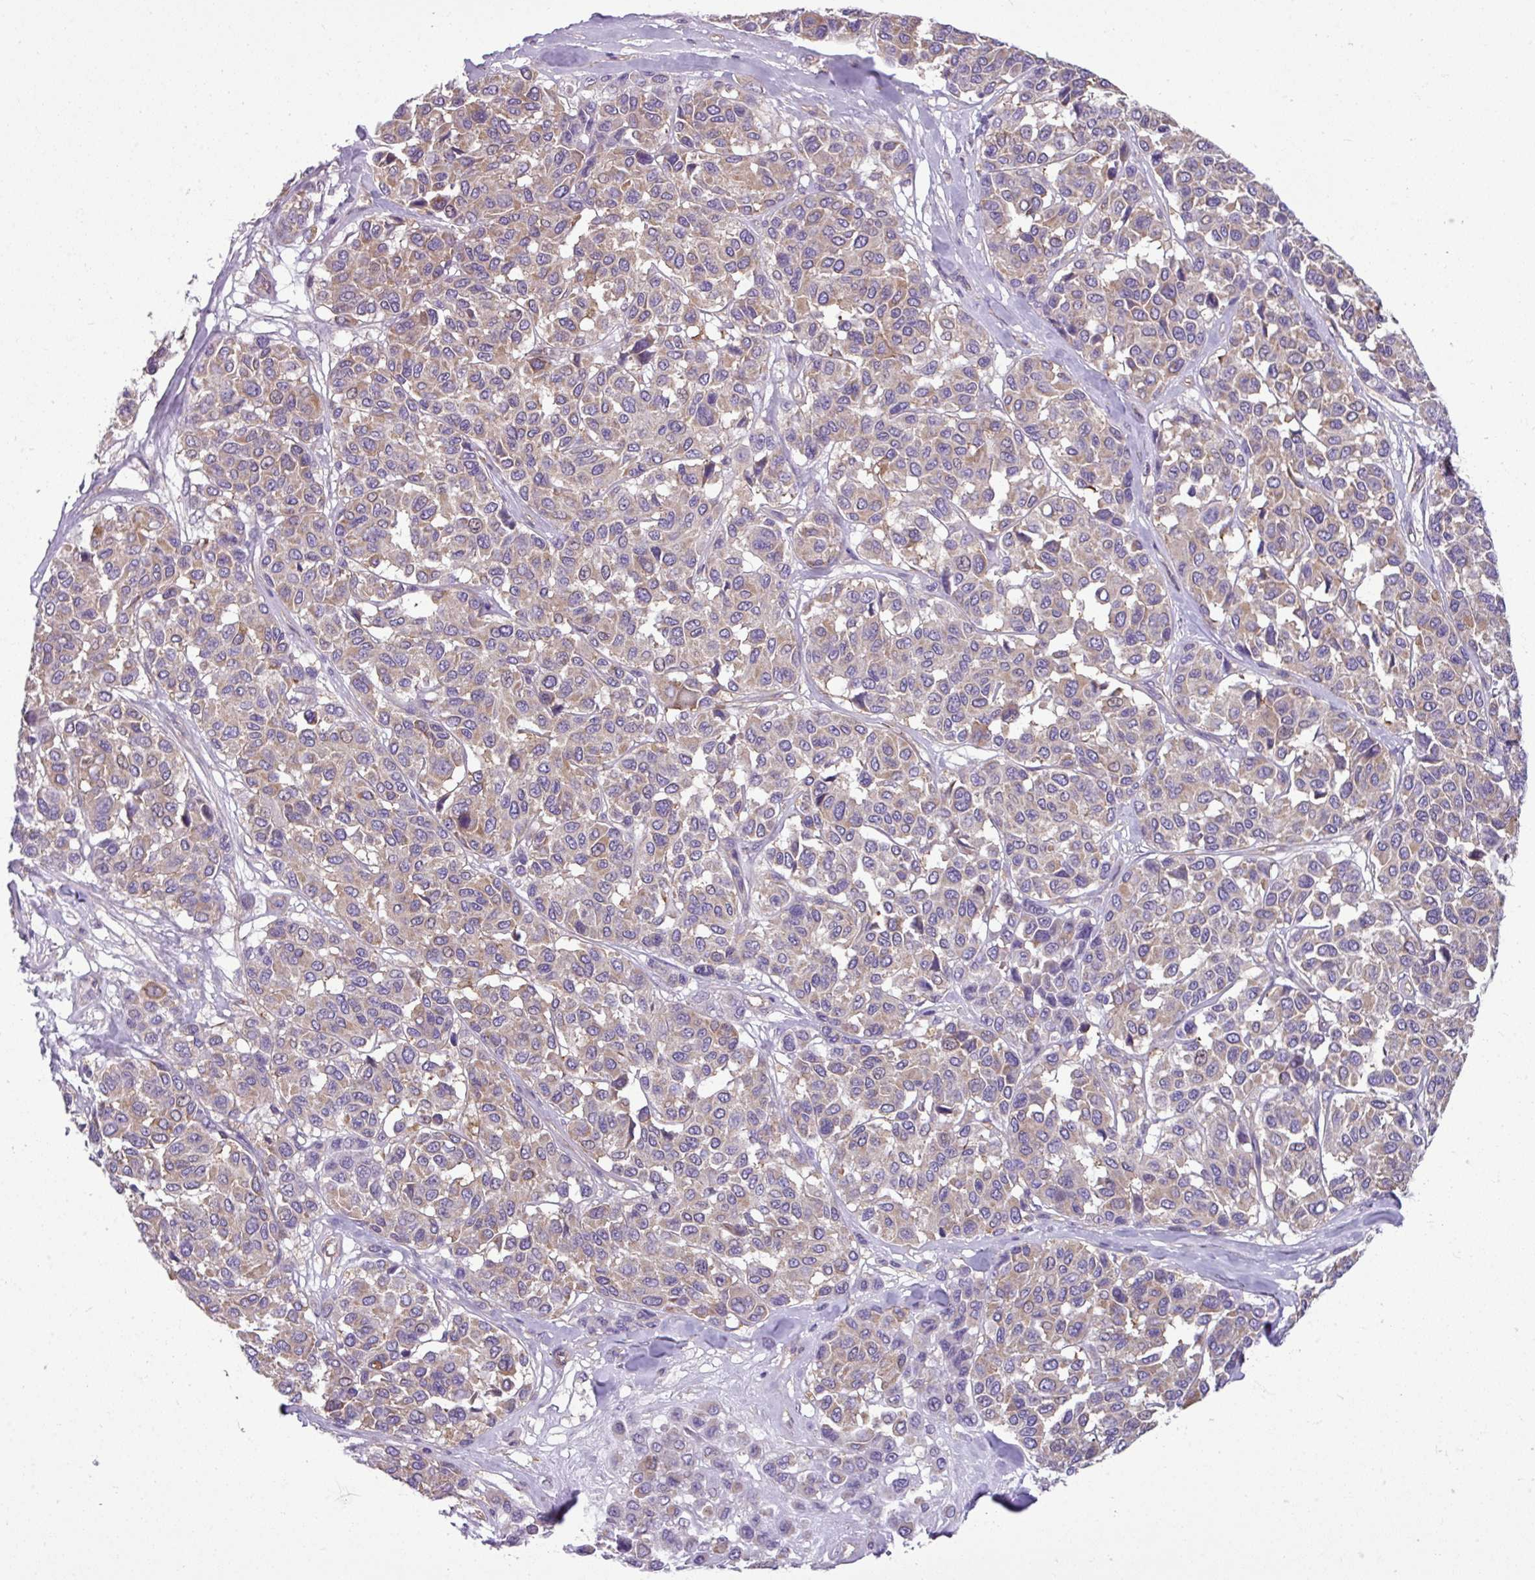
{"staining": {"intensity": "weak", "quantity": "25%-75%", "location": "cytoplasmic/membranous"}, "tissue": "melanoma", "cell_type": "Tumor cells", "image_type": "cancer", "snomed": [{"axis": "morphology", "description": "Malignant melanoma, NOS"}, {"axis": "topography", "description": "Skin"}], "caption": "Protein expression analysis of melanoma shows weak cytoplasmic/membranous staining in about 25%-75% of tumor cells.", "gene": "SLC23A2", "patient": {"sex": "female", "age": 66}}